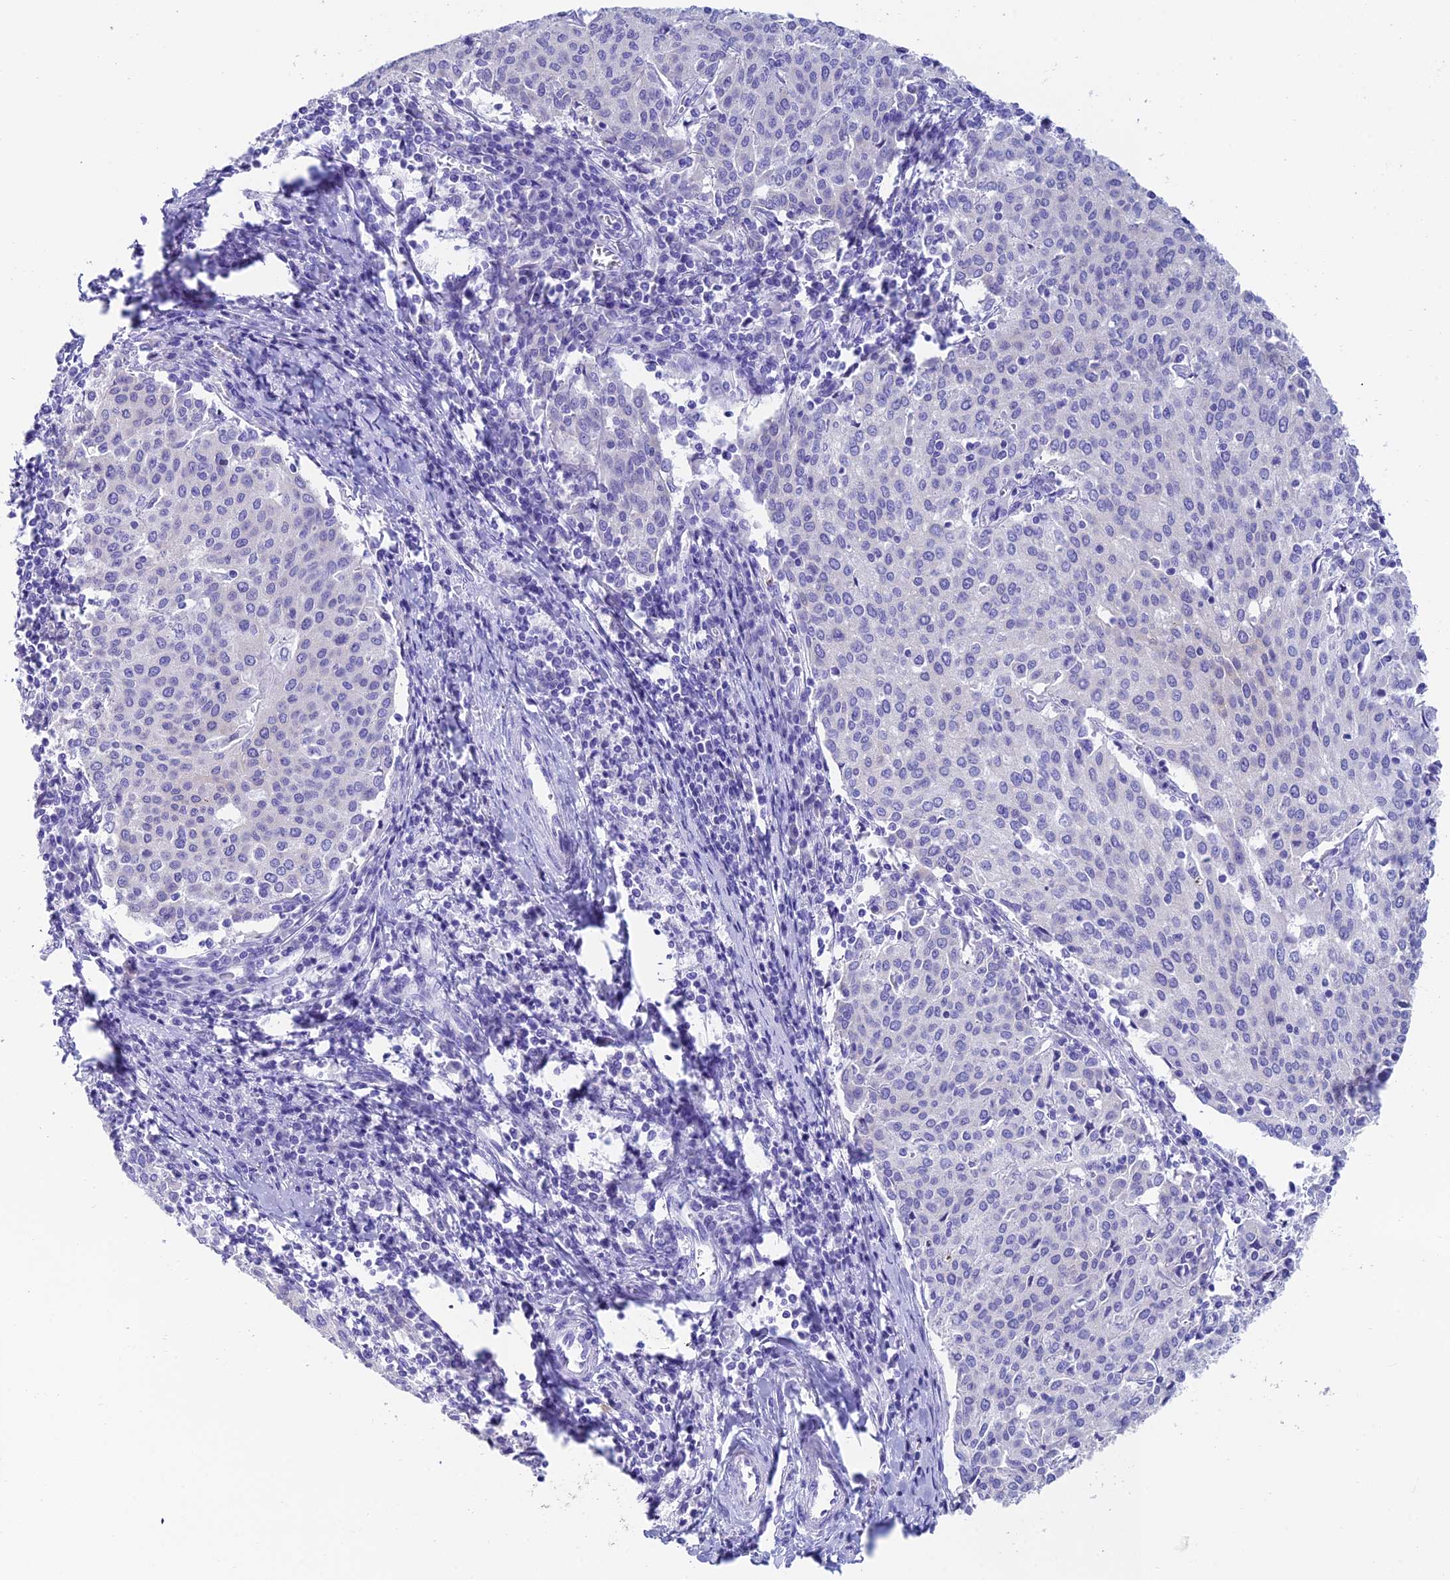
{"staining": {"intensity": "negative", "quantity": "none", "location": "none"}, "tissue": "cervical cancer", "cell_type": "Tumor cells", "image_type": "cancer", "snomed": [{"axis": "morphology", "description": "Squamous cell carcinoma, NOS"}, {"axis": "topography", "description": "Cervix"}], "caption": "Cervical cancer was stained to show a protein in brown. There is no significant staining in tumor cells.", "gene": "REEP4", "patient": {"sex": "female", "age": 46}}